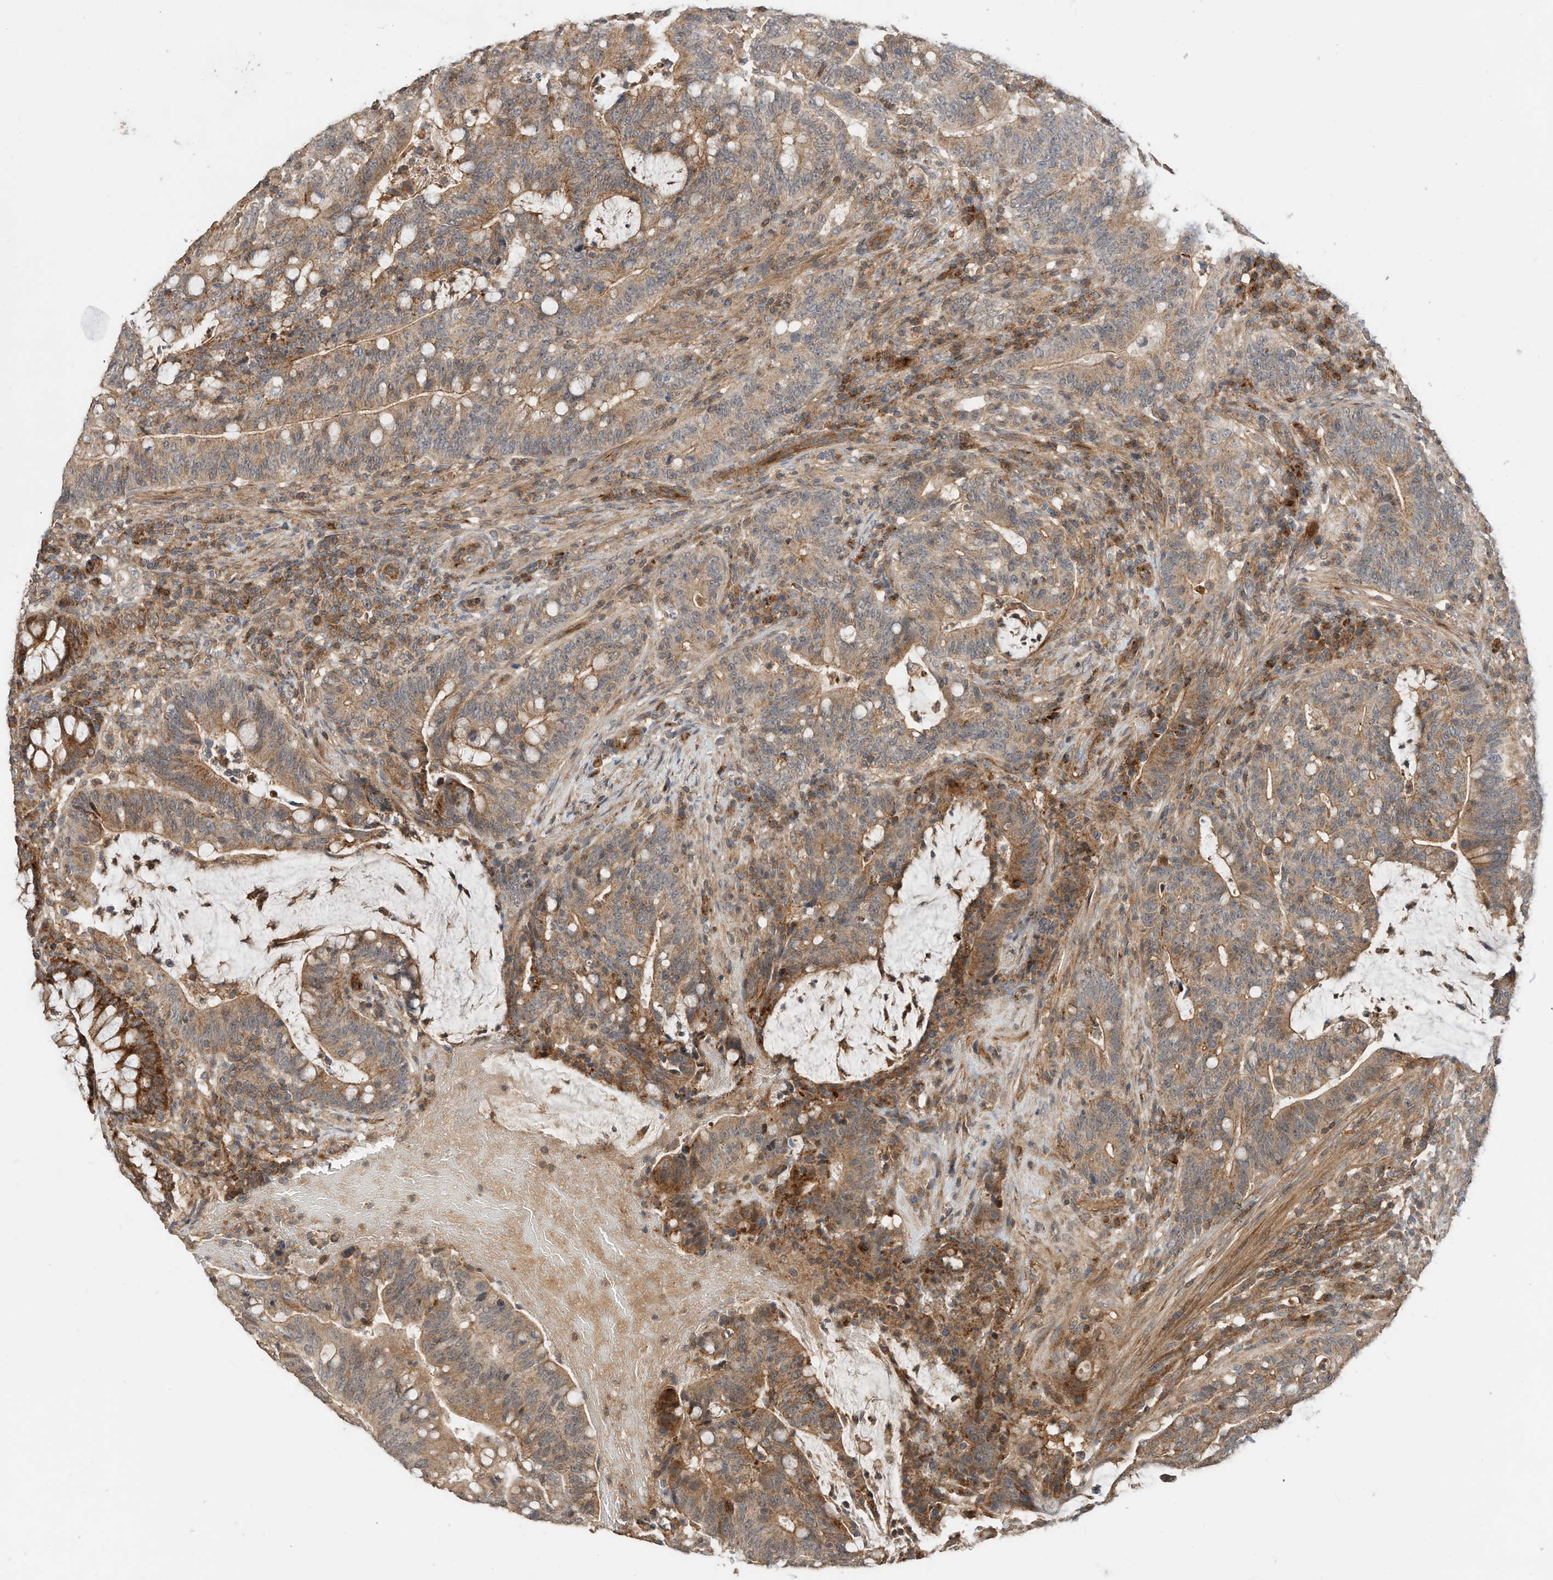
{"staining": {"intensity": "moderate", "quantity": ">75%", "location": "cytoplasmic/membranous"}, "tissue": "colorectal cancer", "cell_type": "Tumor cells", "image_type": "cancer", "snomed": [{"axis": "morphology", "description": "Adenocarcinoma, NOS"}, {"axis": "topography", "description": "Colon"}], "caption": "Immunohistochemical staining of human colorectal adenocarcinoma demonstrates moderate cytoplasmic/membranous protein expression in approximately >75% of tumor cells.", "gene": "CPAMD8", "patient": {"sex": "female", "age": 66}}